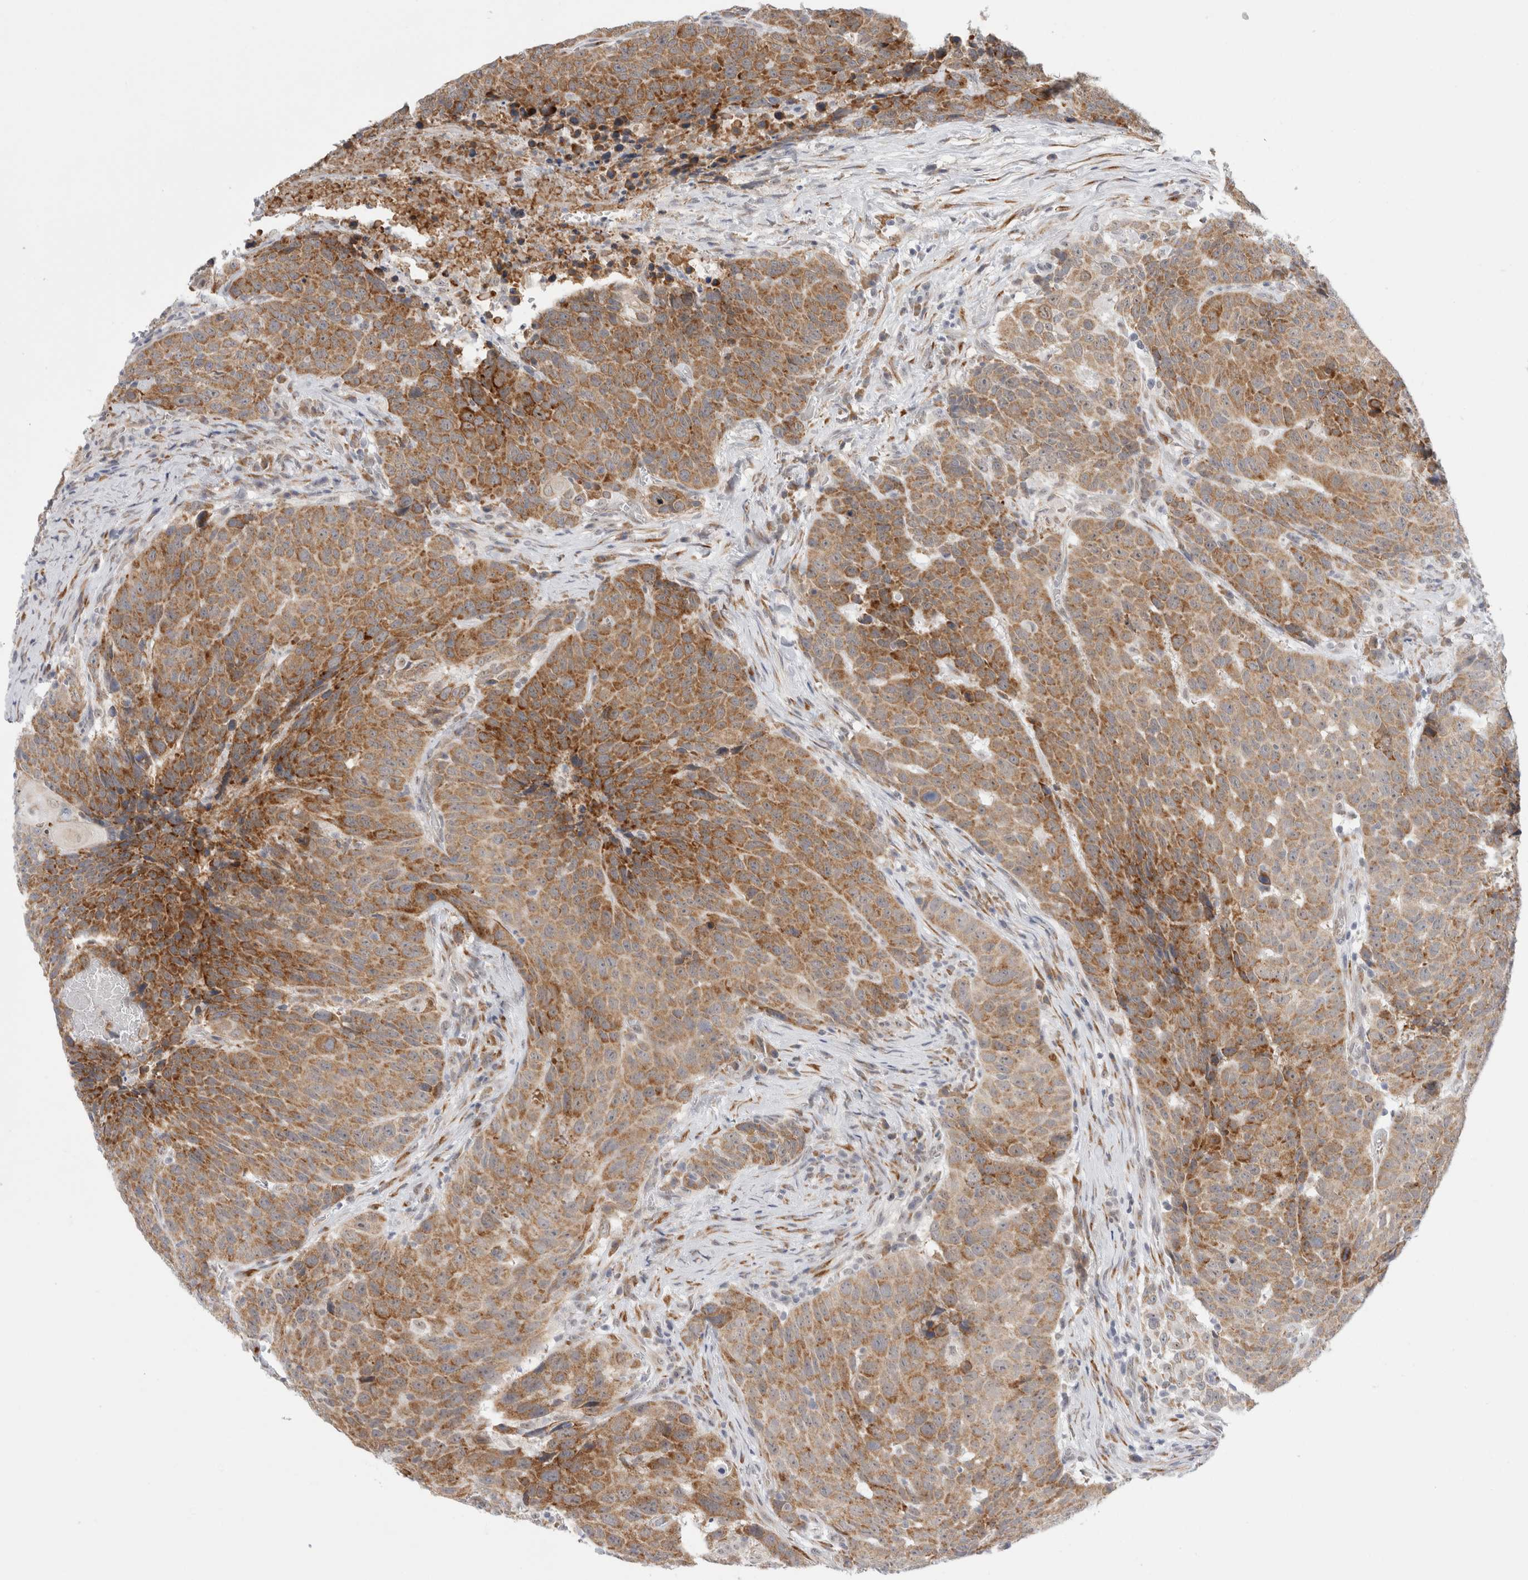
{"staining": {"intensity": "moderate", "quantity": ">75%", "location": "cytoplasmic/membranous"}, "tissue": "head and neck cancer", "cell_type": "Tumor cells", "image_type": "cancer", "snomed": [{"axis": "morphology", "description": "Squamous cell carcinoma, NOS"}, {"axis": "topography", "description": "Head-Neck"}], "caption": "Squamous cell carcinoma (head and neck) was stained to show a protein in brown. There is medium levels of moderate cytoplasmic/membranous expression in approximately >75% of tumor cells.", "gene": "TRMT1L", "patient": {"sex": "male", "age": 66}}